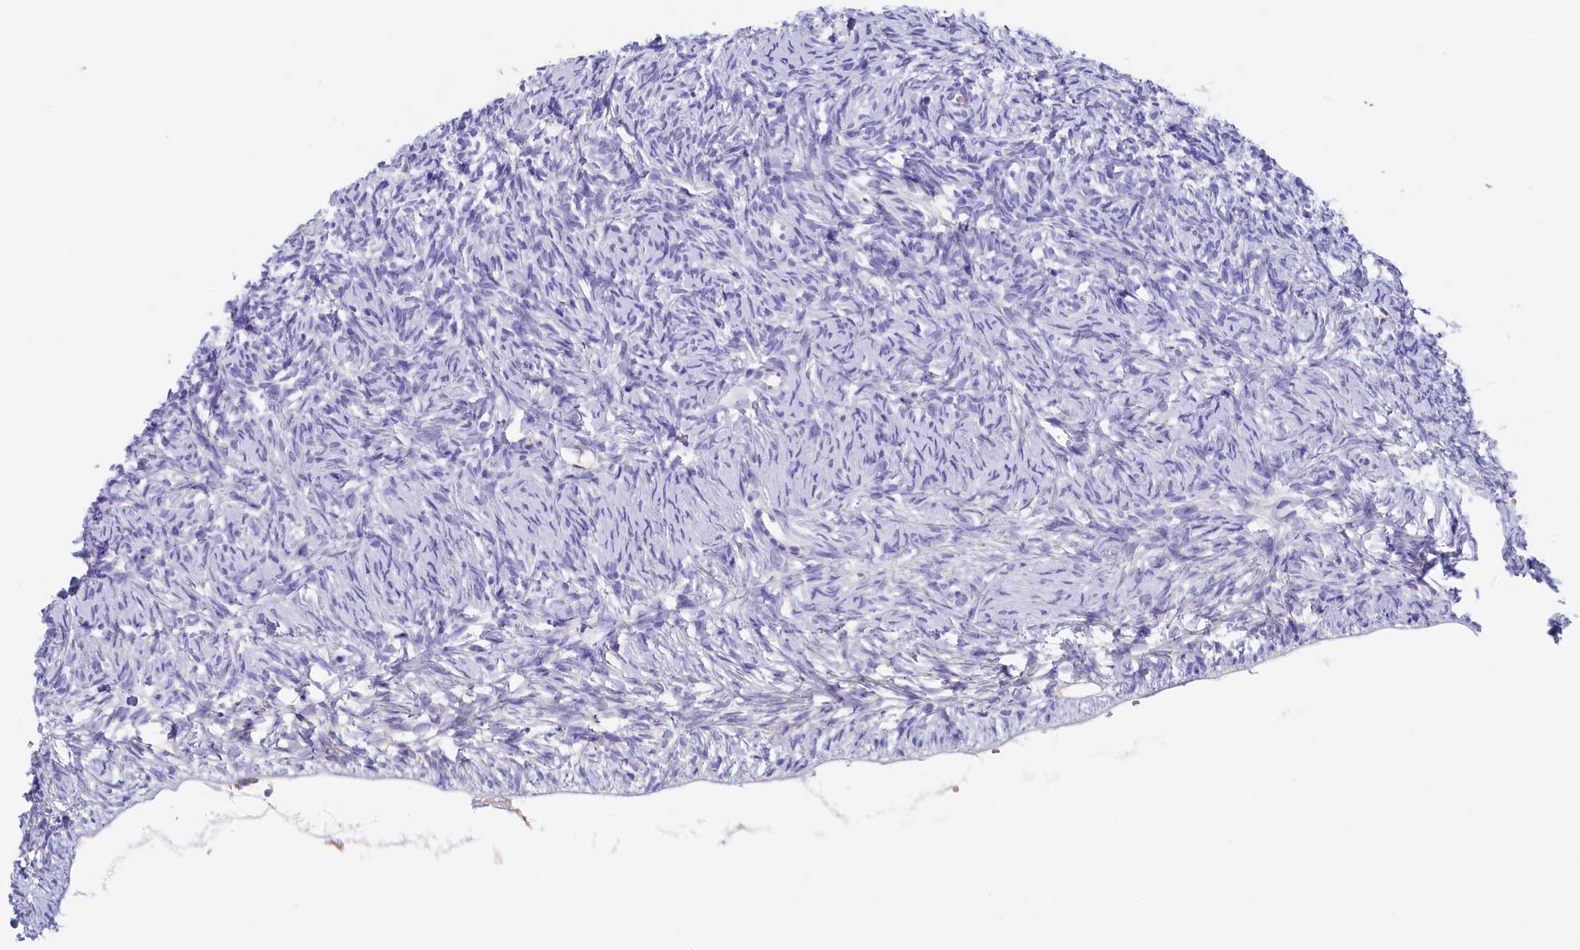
{"staining": {"intensity": "negative", "quantity": "none", "location": "none"}, "tissue": "ovary", "cell_type": "Ovarian stroma cells", "image_type": "normal", "snomed": [{"axis": "morphology", "description": "Normal tissue, NOS"}, {"axis": "topography", "description": "Ovary"}], "caption": "This image is of benign ovary stained with immunohistochemistry (IHC) to label a protein in brown with the nuclei are counter-stained blue. There is no expression in ovarian stroma cells.", "gene": "GUCA1C", "patient": {"sex": "female", "age": 51}}